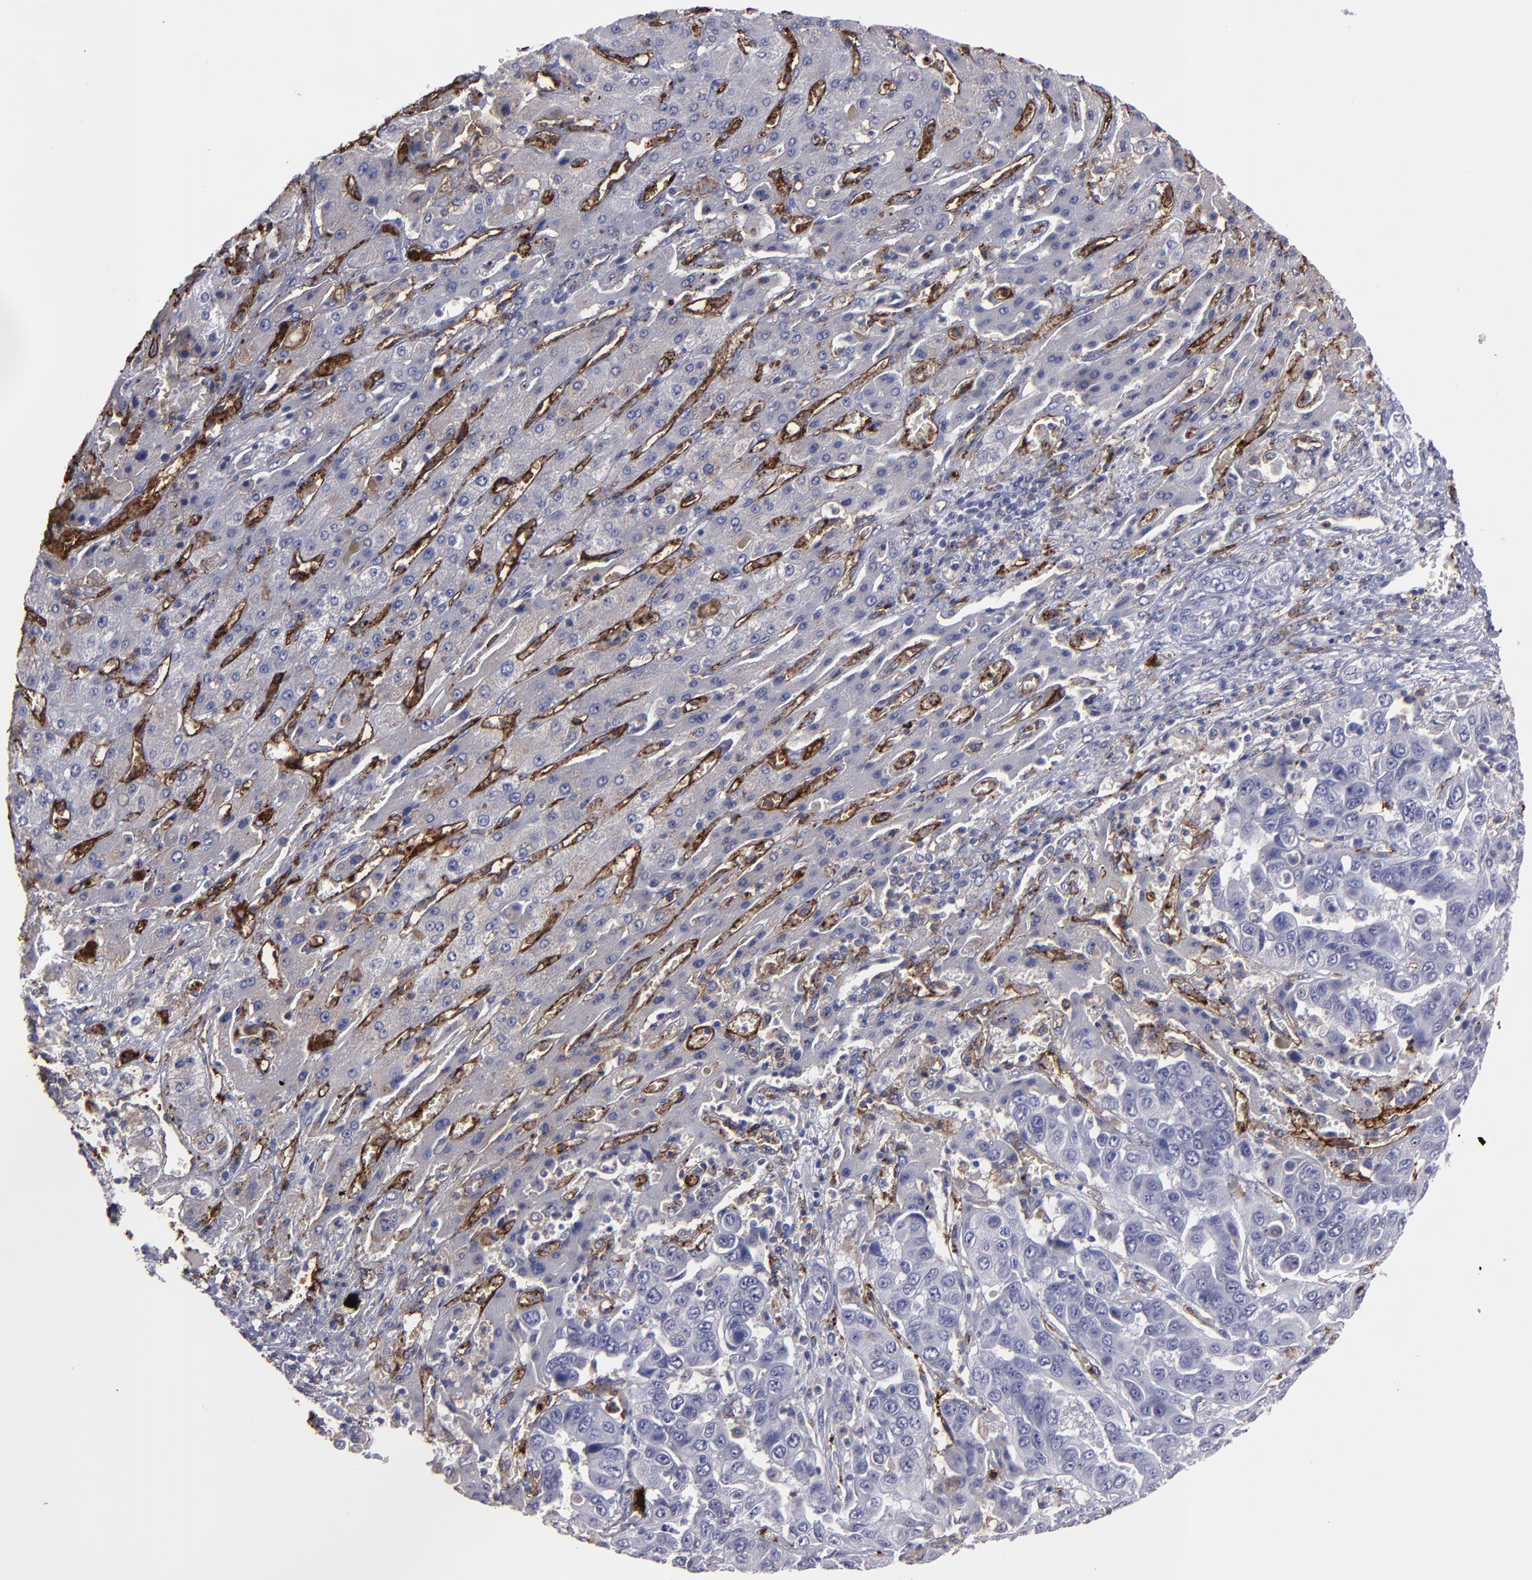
{"staining": {"intensity": "negative", "quantity": "none", "location": "none"}, "tissue": "liver cancer", "cell_type": "Tumor cells", "image_type": "cancer", "snomed": [{"axis": "morphology", "description": "Cholangiocarcinoma"}, {"axis": "topography", "description": "Liver"}], "caption": "An image of human liver cholangiocarcinoma is negative for staining in tumor cells.", "gene": "CD36", "patient": {"sex": "female", "age": 52}}